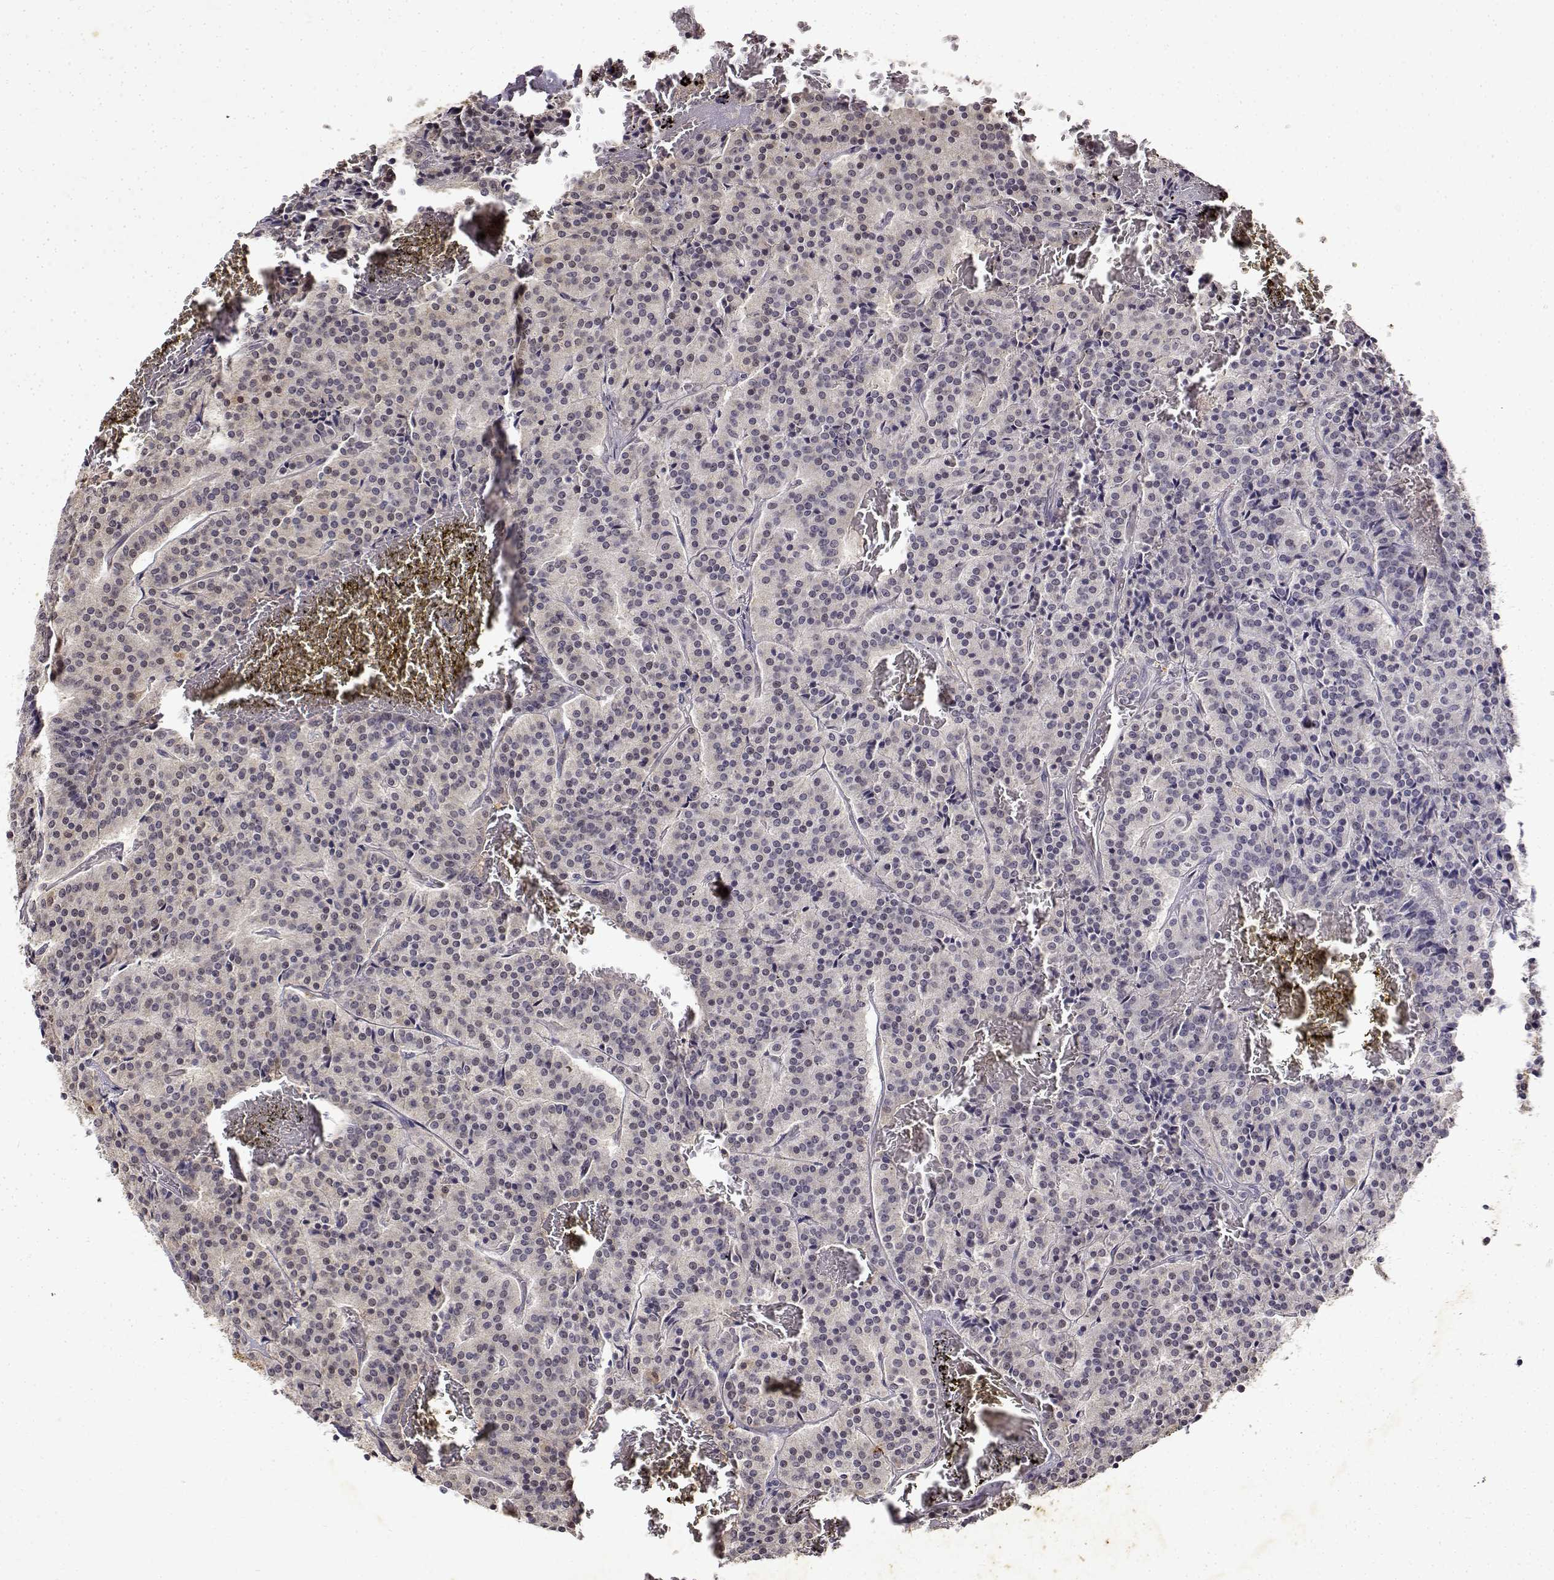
{"staining": {"intensity": "negative", "quantity": "none", "location": "none"}, "tissue": "carcinoid", "cell_type": "Tumor cells", "image_type": "cancer", "snomed": [{"axis": "morphology", "description": "Carcinoid, malignant, NOS"}, {"axis": "topography", "description": "Lung"}], "caption": "DAB (3,3'-diaminobenzidine) immunohistochemical staining of malignant carcinoid reveals no significant positivity in tumor cells.", "gene": "BDNF", "patient": {"sex": "male", "age": 70}}